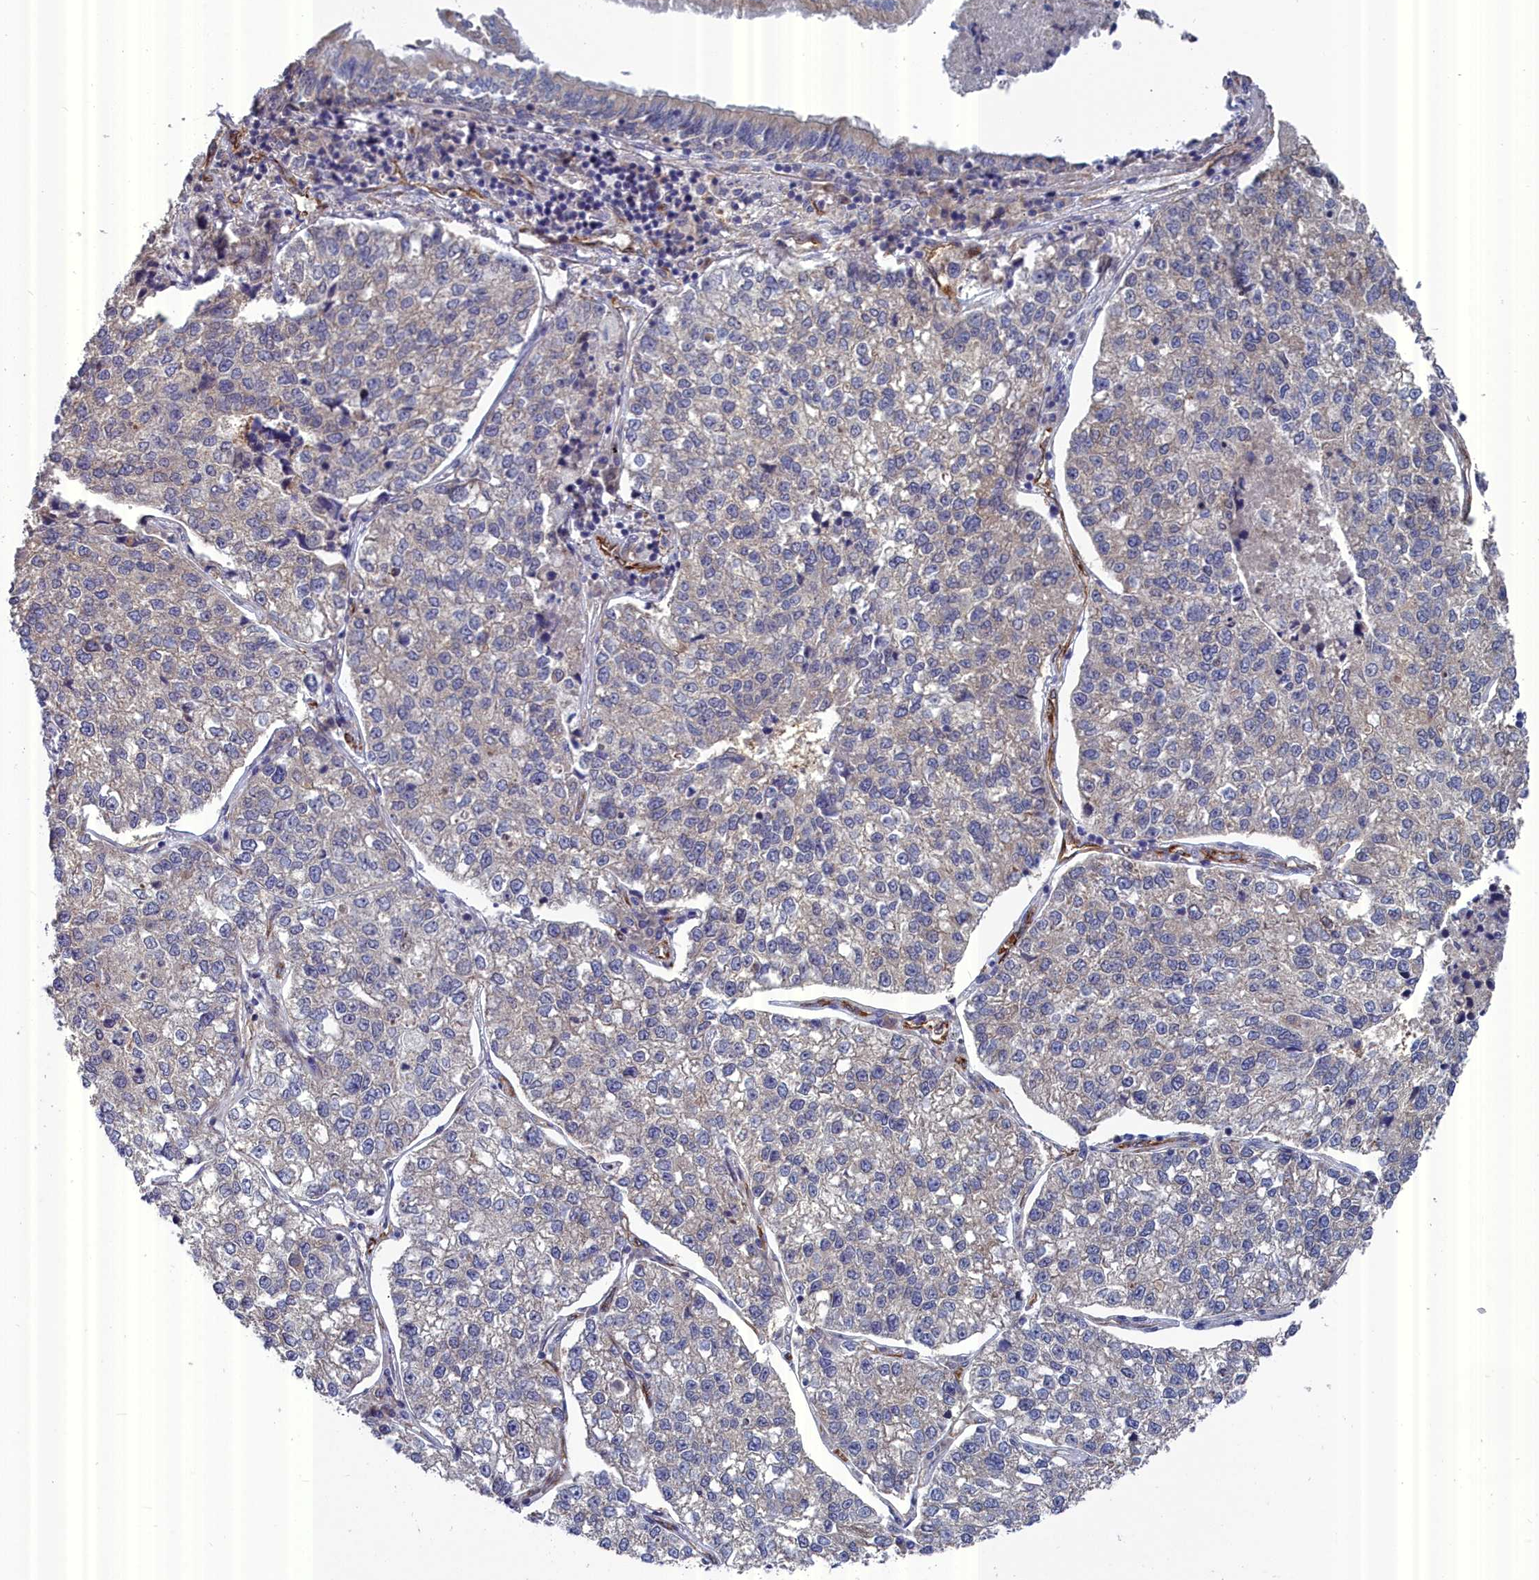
{"staining": {"intensity": "negative", "quantity": "none", "location": "none"}, "tissue": "lung cancer", "cell_type": "Tumor cells", "image_type": "cancer", "snomed": [{"axis": "morphology", "description": "Adenocarcinoma, NOS"}, {"axis": "topography", "description": "Lung"}], "caption": "DAB (3,3'-diaminobenzidine) immunohistochemical staining of adenocarcinoma (lung) demonstrates no significant expression in tumor cells.", "gene": "RDX", "patient": {"sex": "male", "age": 49}}